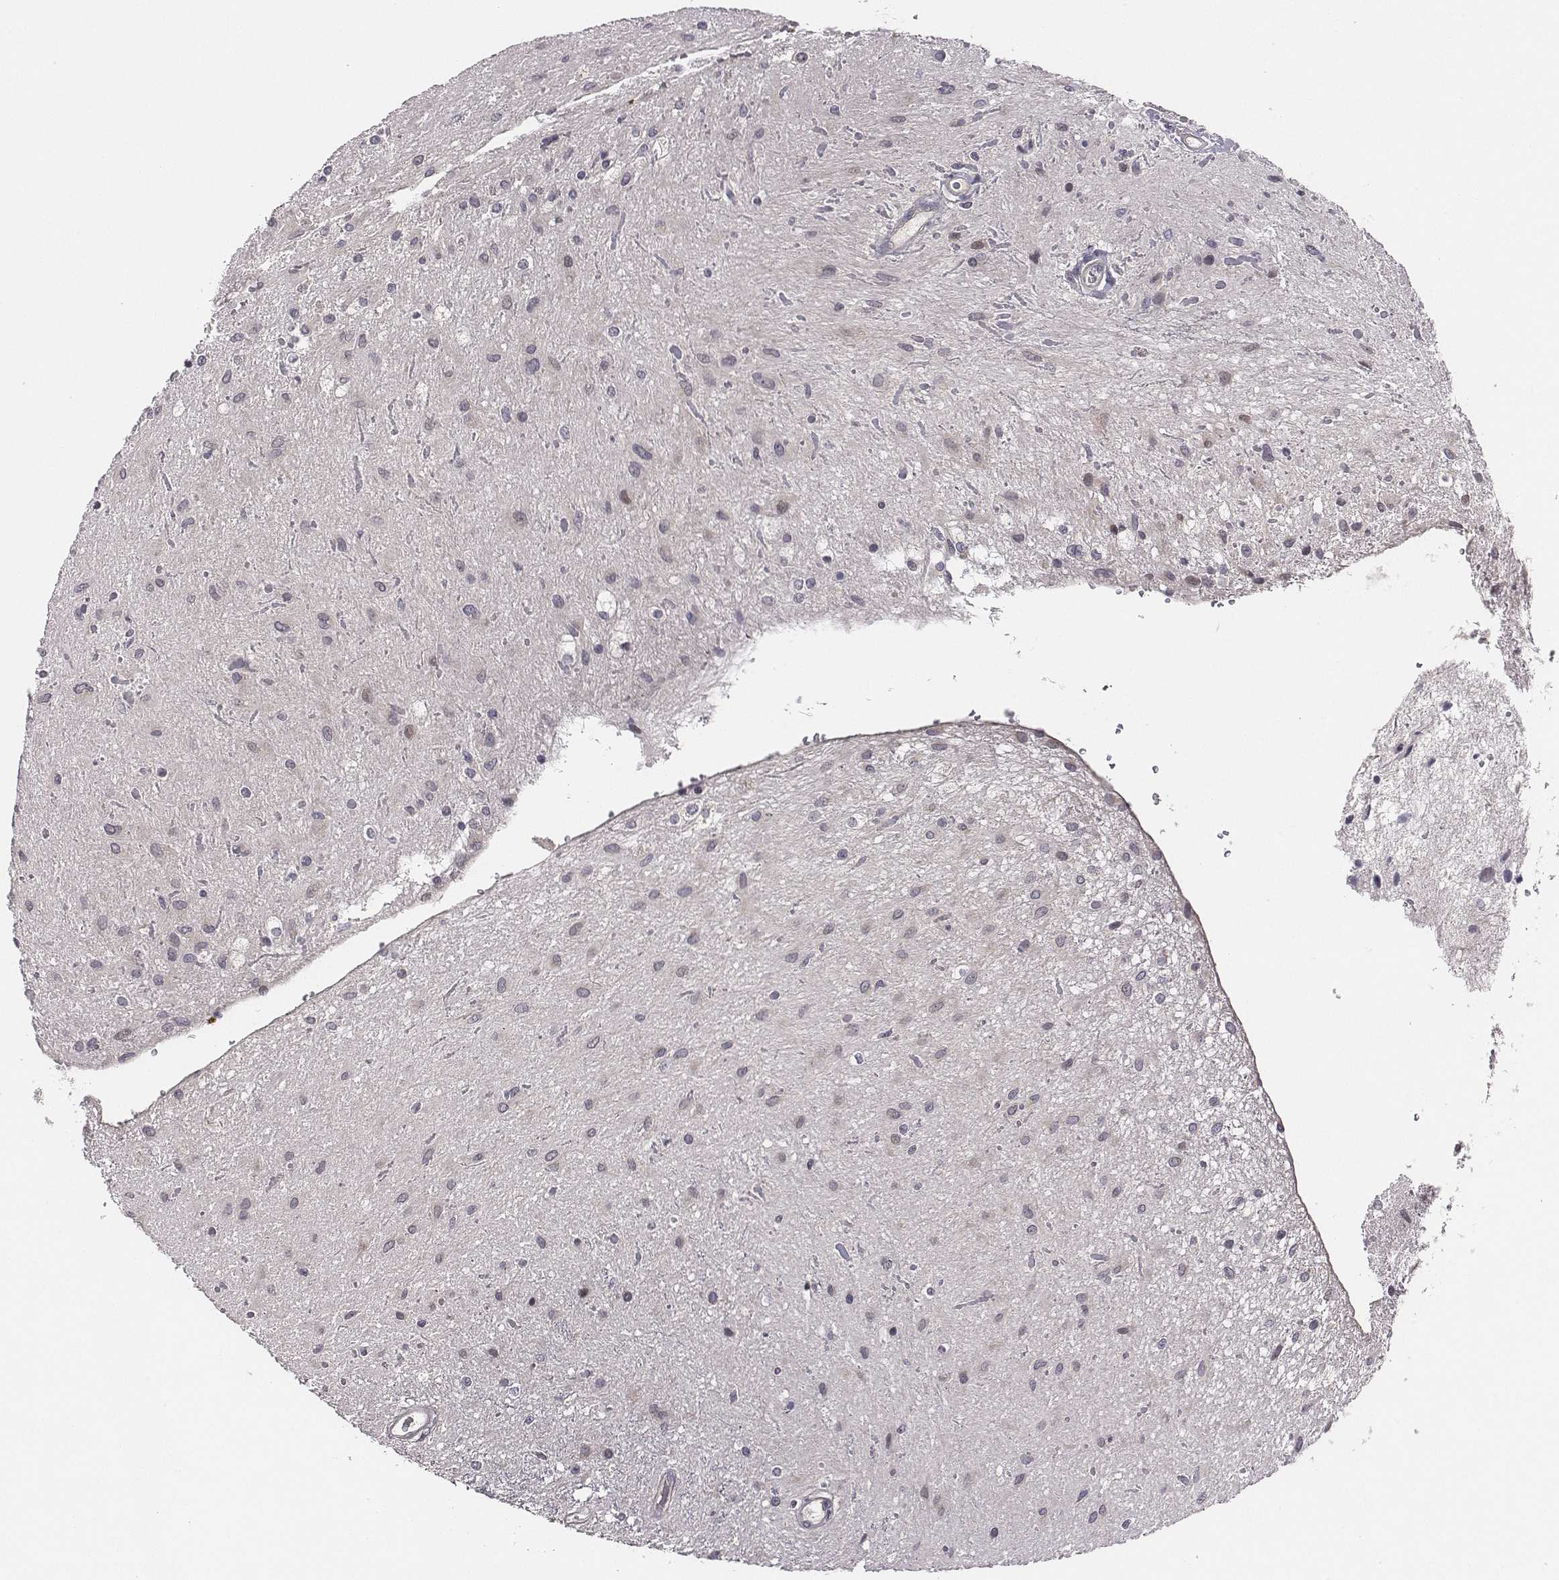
{"staining": {"intensity": "negative", "quantity": "none", "location": "none"}, "tissue": "glioma", "cell_type": "Tumor cells", "image_type": "cancer", "snomed": [{"axis": "morphology", "description": "Glioma, malignant, Low grade"}, {"axis": "topography", "description": "Cerebellum"}], "caption": "This is an IHC image of human glioma. There is no staining in tumor cells.", "gene": "SMURF2", "patient": {"sex": "female", "age": 14}}